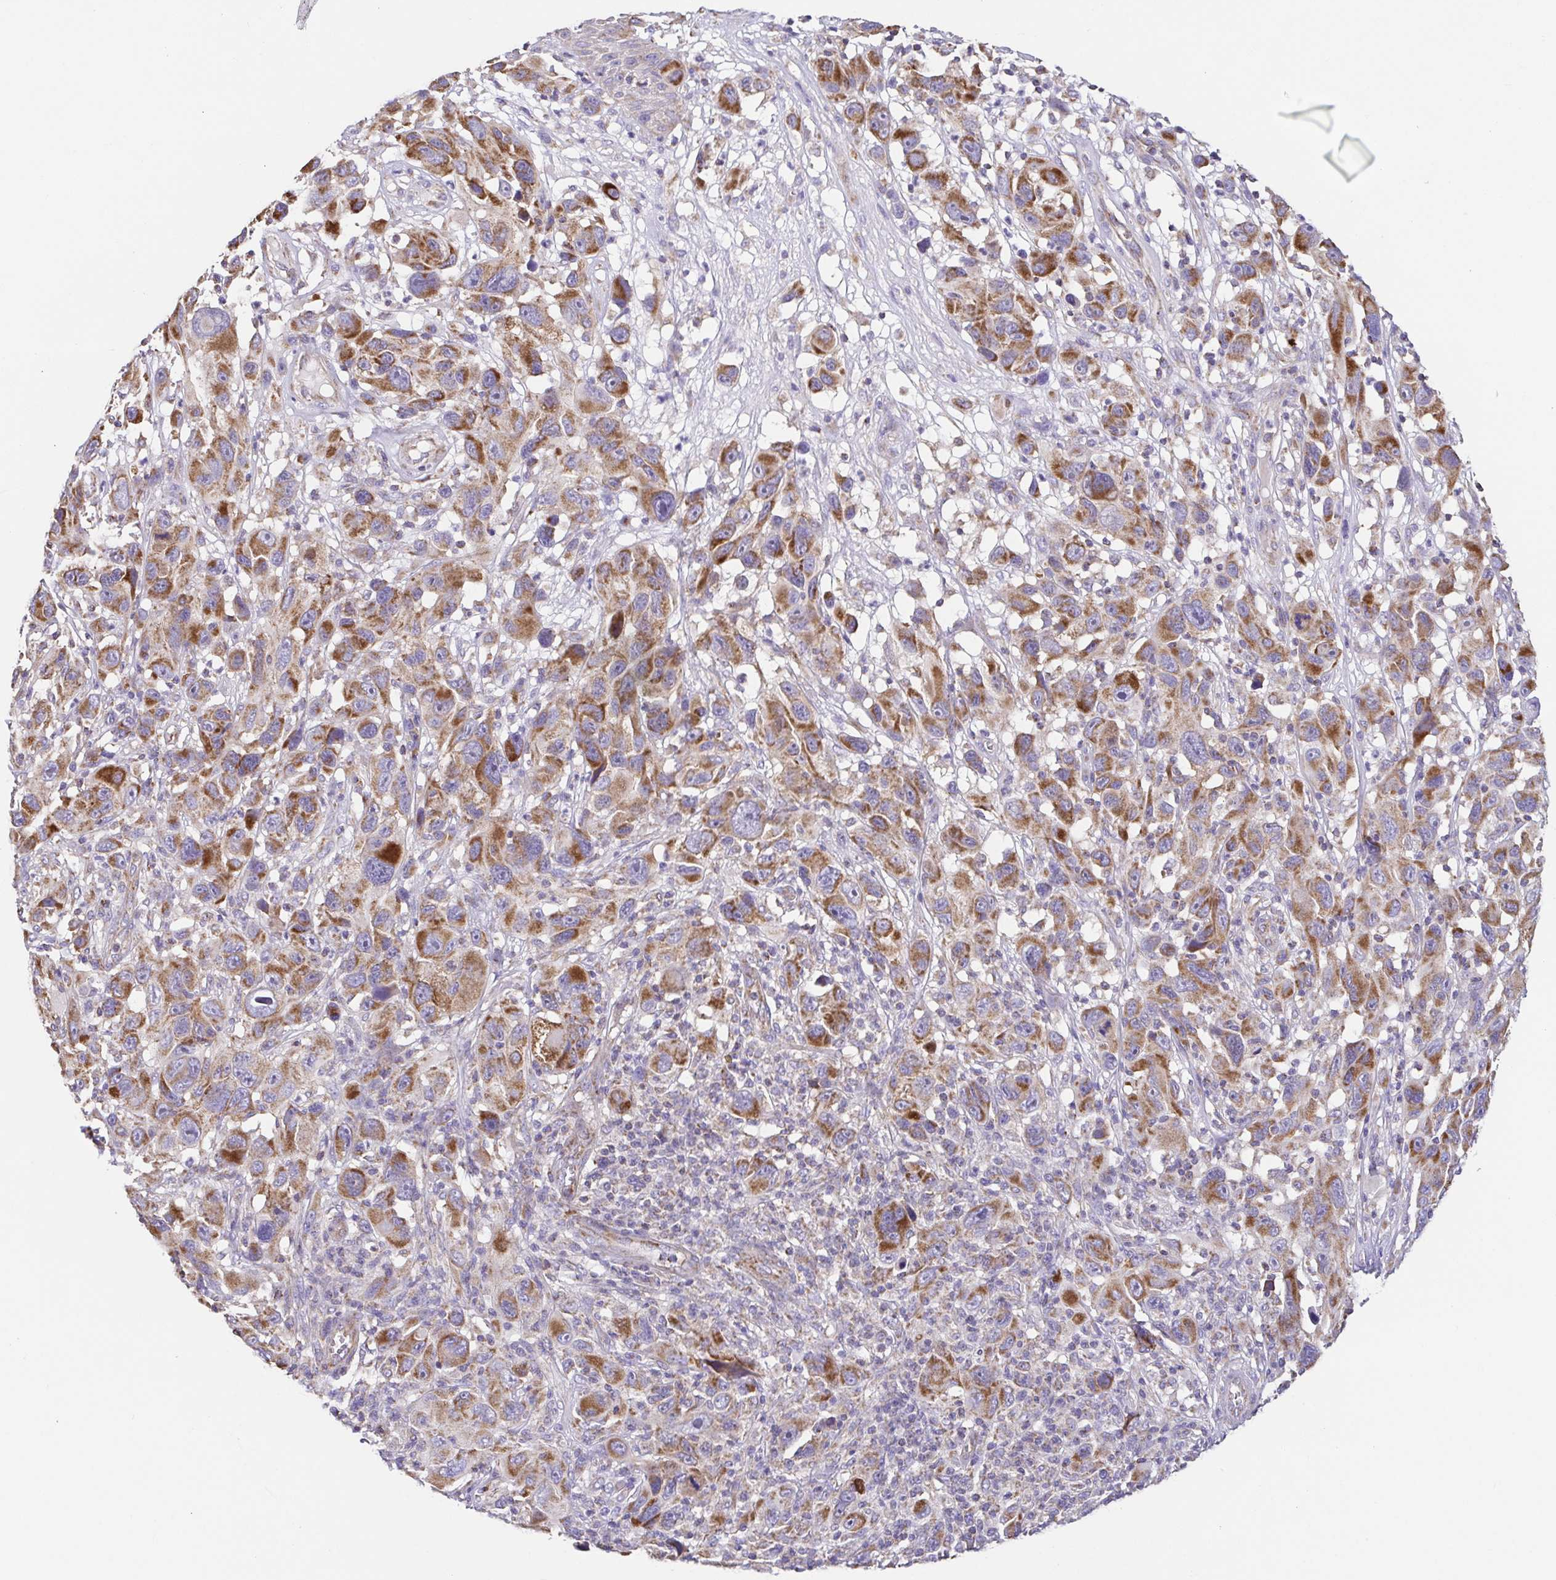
{"staining": {"intensity": "strong", "quantity": ">75%", "location": "cytoplasmic/membranous"}, "tissue": "melanoma", "cell_type": "Tumor cells", "image_type": "cancer", "snomed": [{"axis": "morphology", "description": "Malignant melanoma, NOS"}, {"axis": "topography", "description": "Skin"}], "caption": "Malignant melanoma was stained to show a protein in brown. There is high levels of strong cytoplasmic/membranous positivity in about >75% of tumor cells.", "gene": "GINM1", "patient": {"sex": "male", "age": 53}}